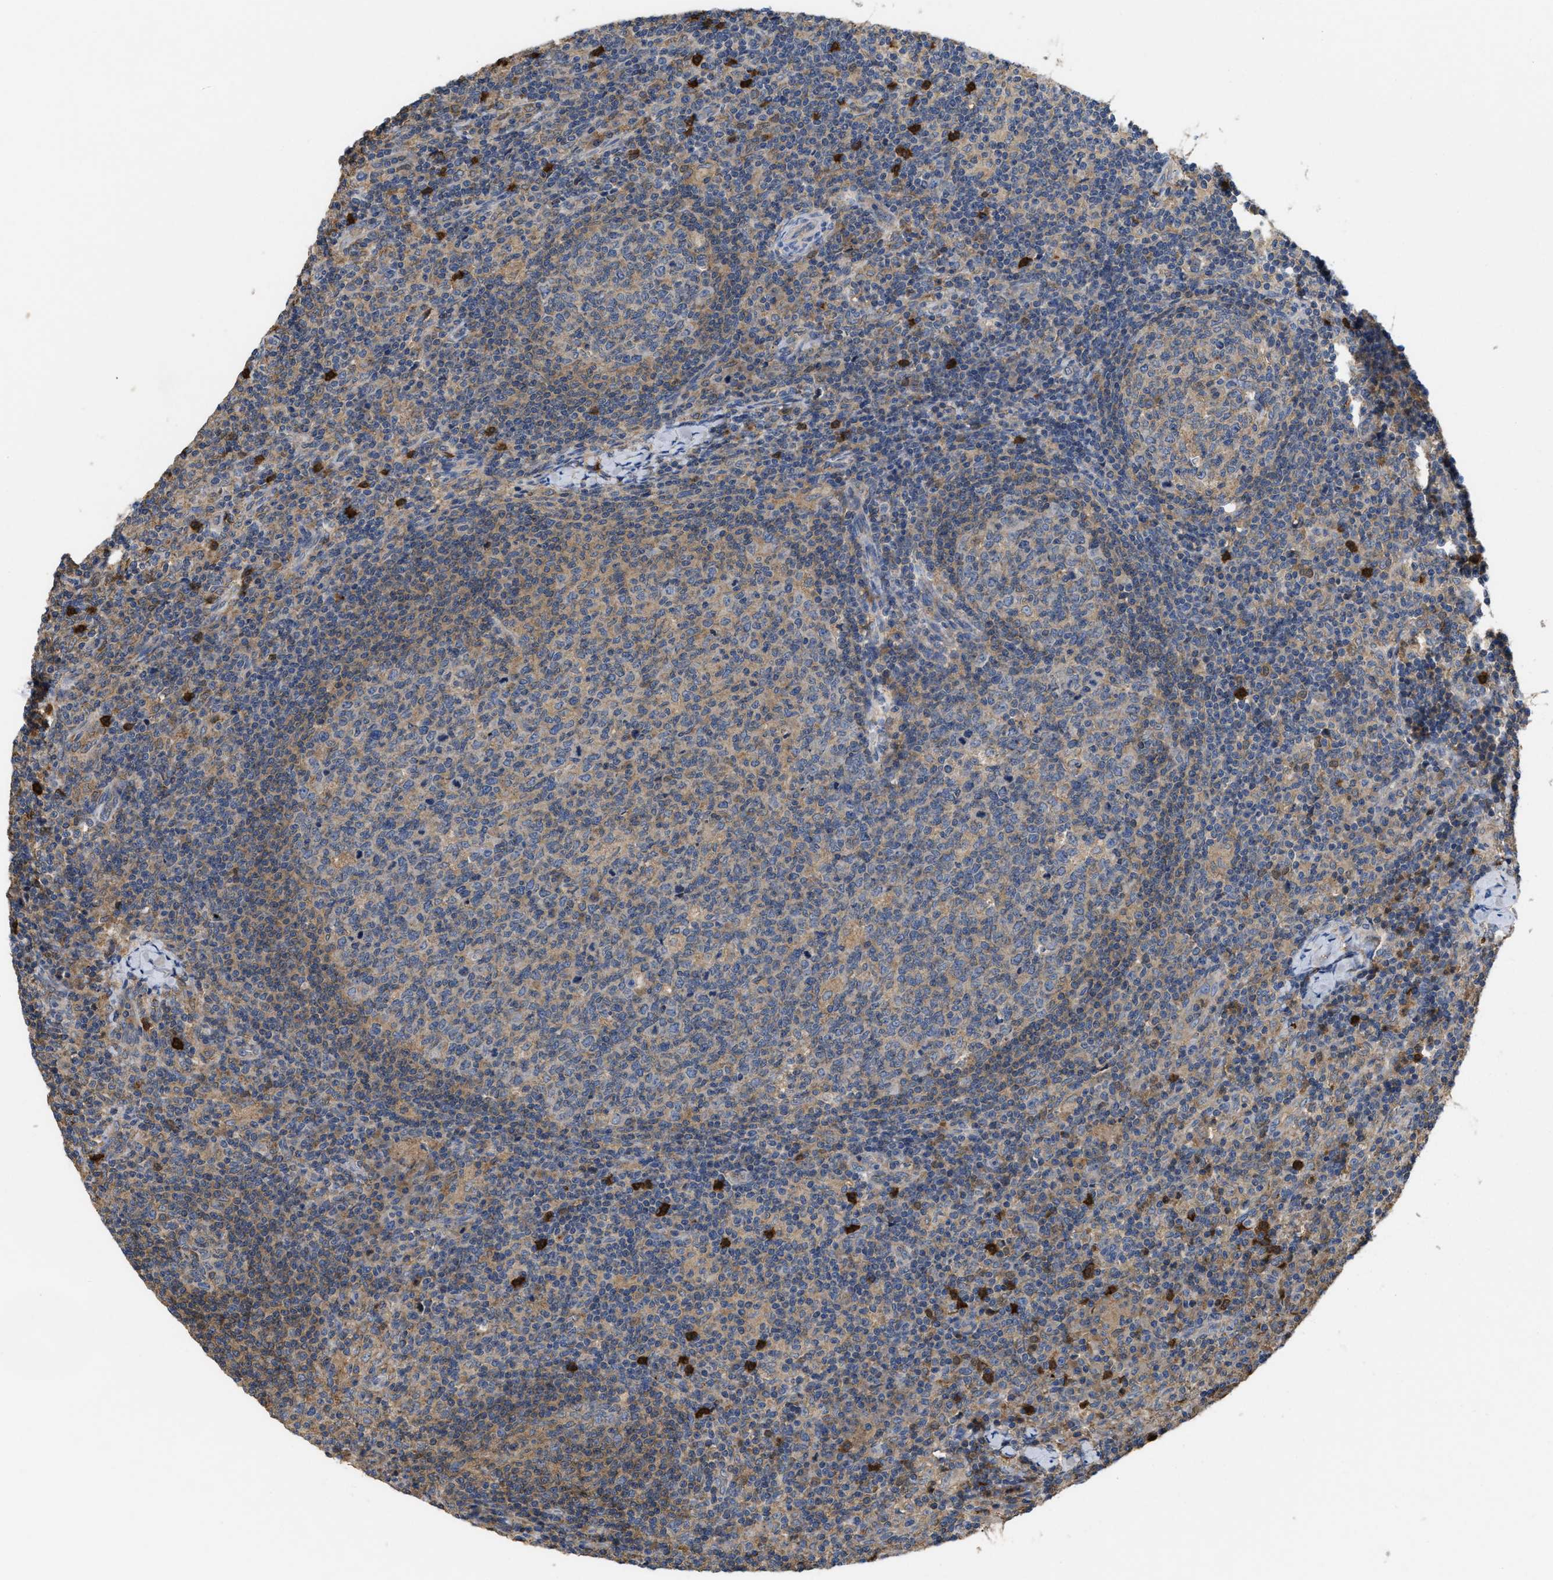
{"staining": {"intensity": "weak", "quantity": "25%-75%", "location": "cytoplasmic/membranous"}, "tissue": "lymph node", "cell_type": "Germinal center cells", "image_type": "normal", "snomed": [{"axis": "morphology", "description": "Normal tissue, NOS"}, {"axis": "morphology", "description": "Inflammation, NOS"}, {"axis": "topography", "description": "Lymph node"}], "caption": "Immunohistochemical staining of normal human lymph node displays 25%-75% levels of weak cytoplasmic/membranous protein expression in about 25%-75% of germinal center cells.", "gene": "RNF216", "patient": {"sex": "male", "age": 55}}